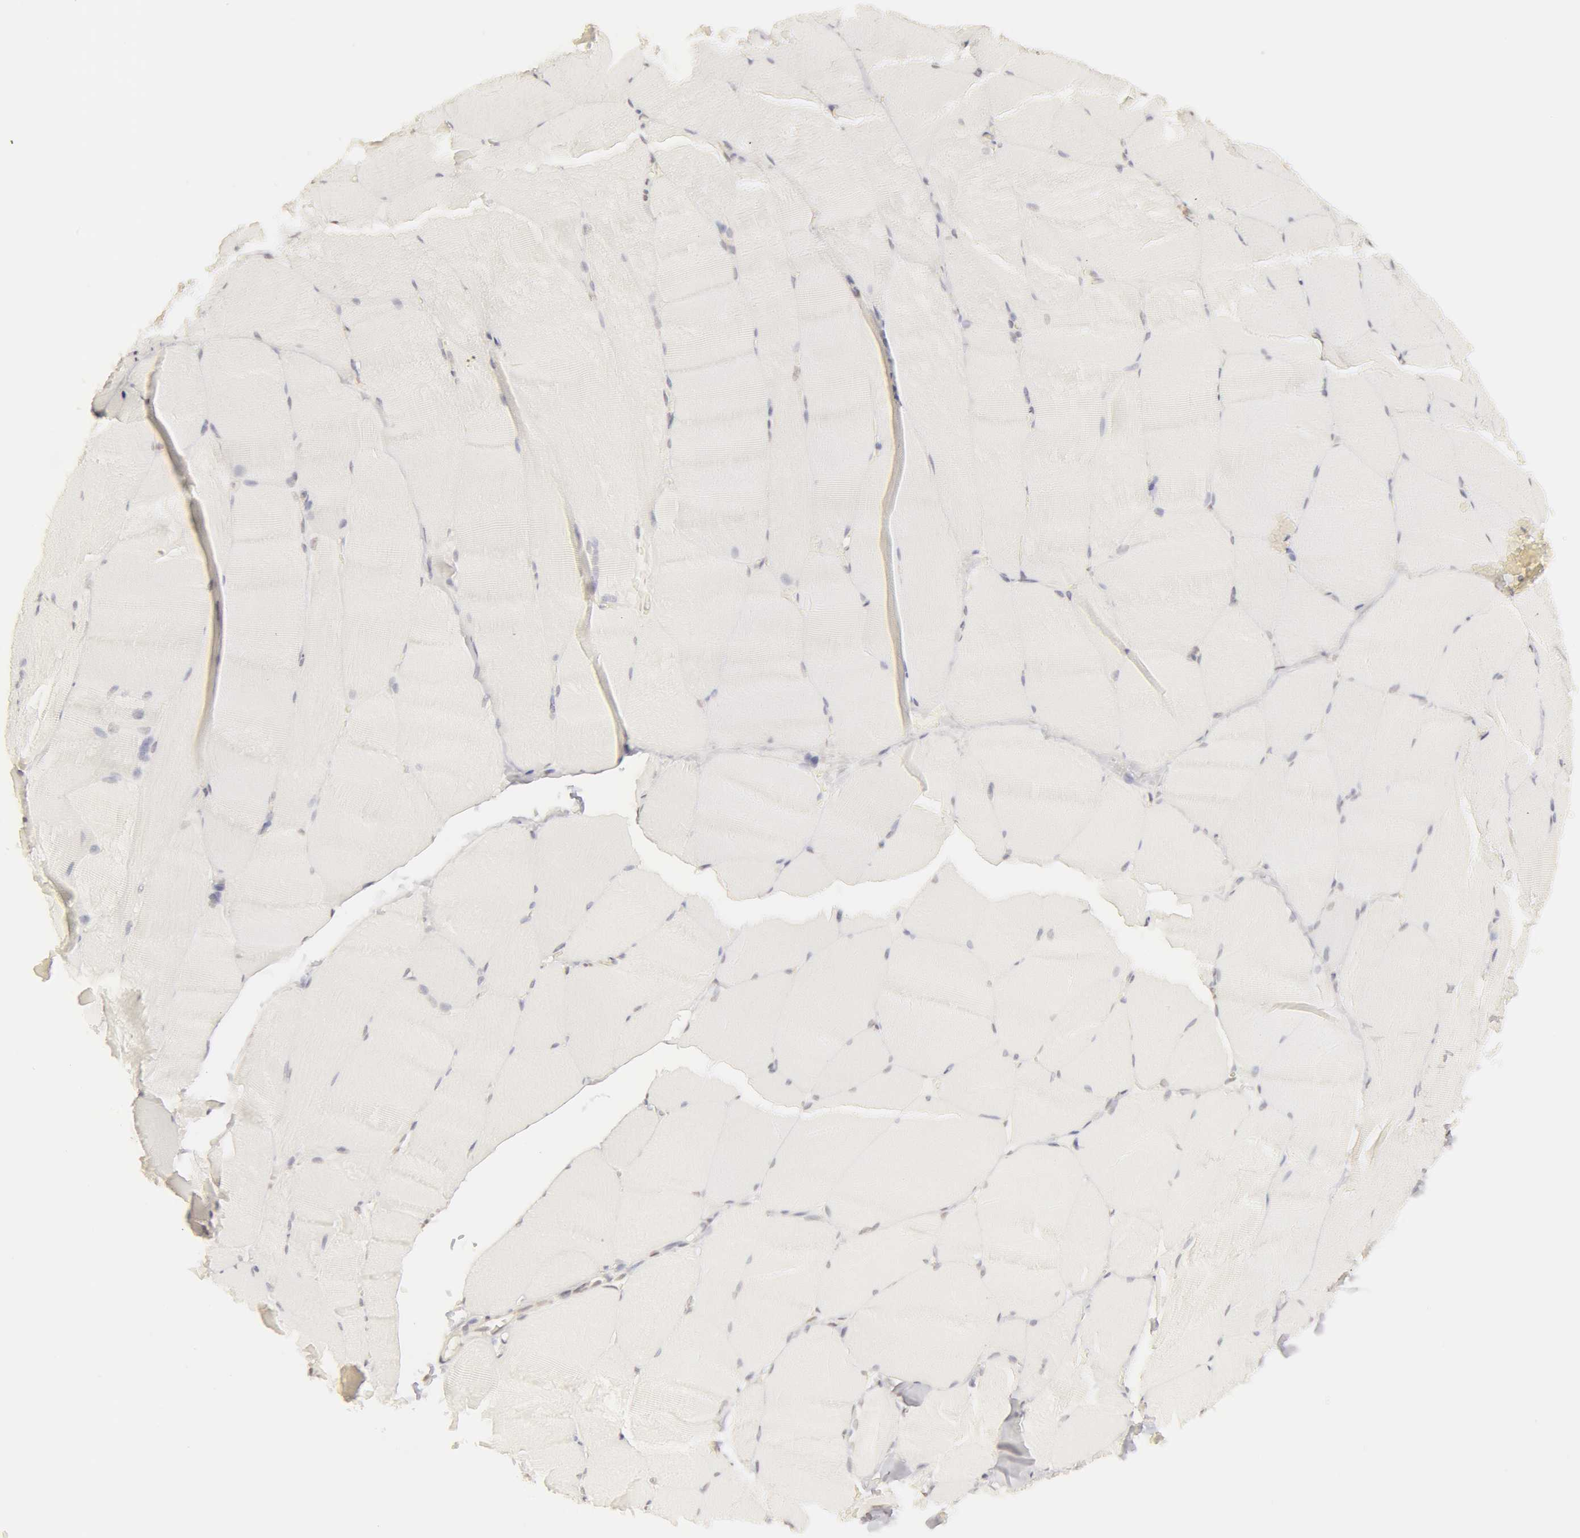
{"staining": {"intensity": "negative", "quantity": "none", "location": "none"}, "tissue": "skeletal muscle", "cell_type": "Myocytes", "image_type": "normal", "snomed": [{"axis": "morphology", "description": "Normal tissue, NOS"}, {"axis": "topography", "description": "Skeletal muscle"}], "caption": "Immunohistochemical staining of benign skeletal muscle demonstrates no significant staining in myocytes.", "gene": "ADAM10", "patient": {"sex": "male", "age": 71}}